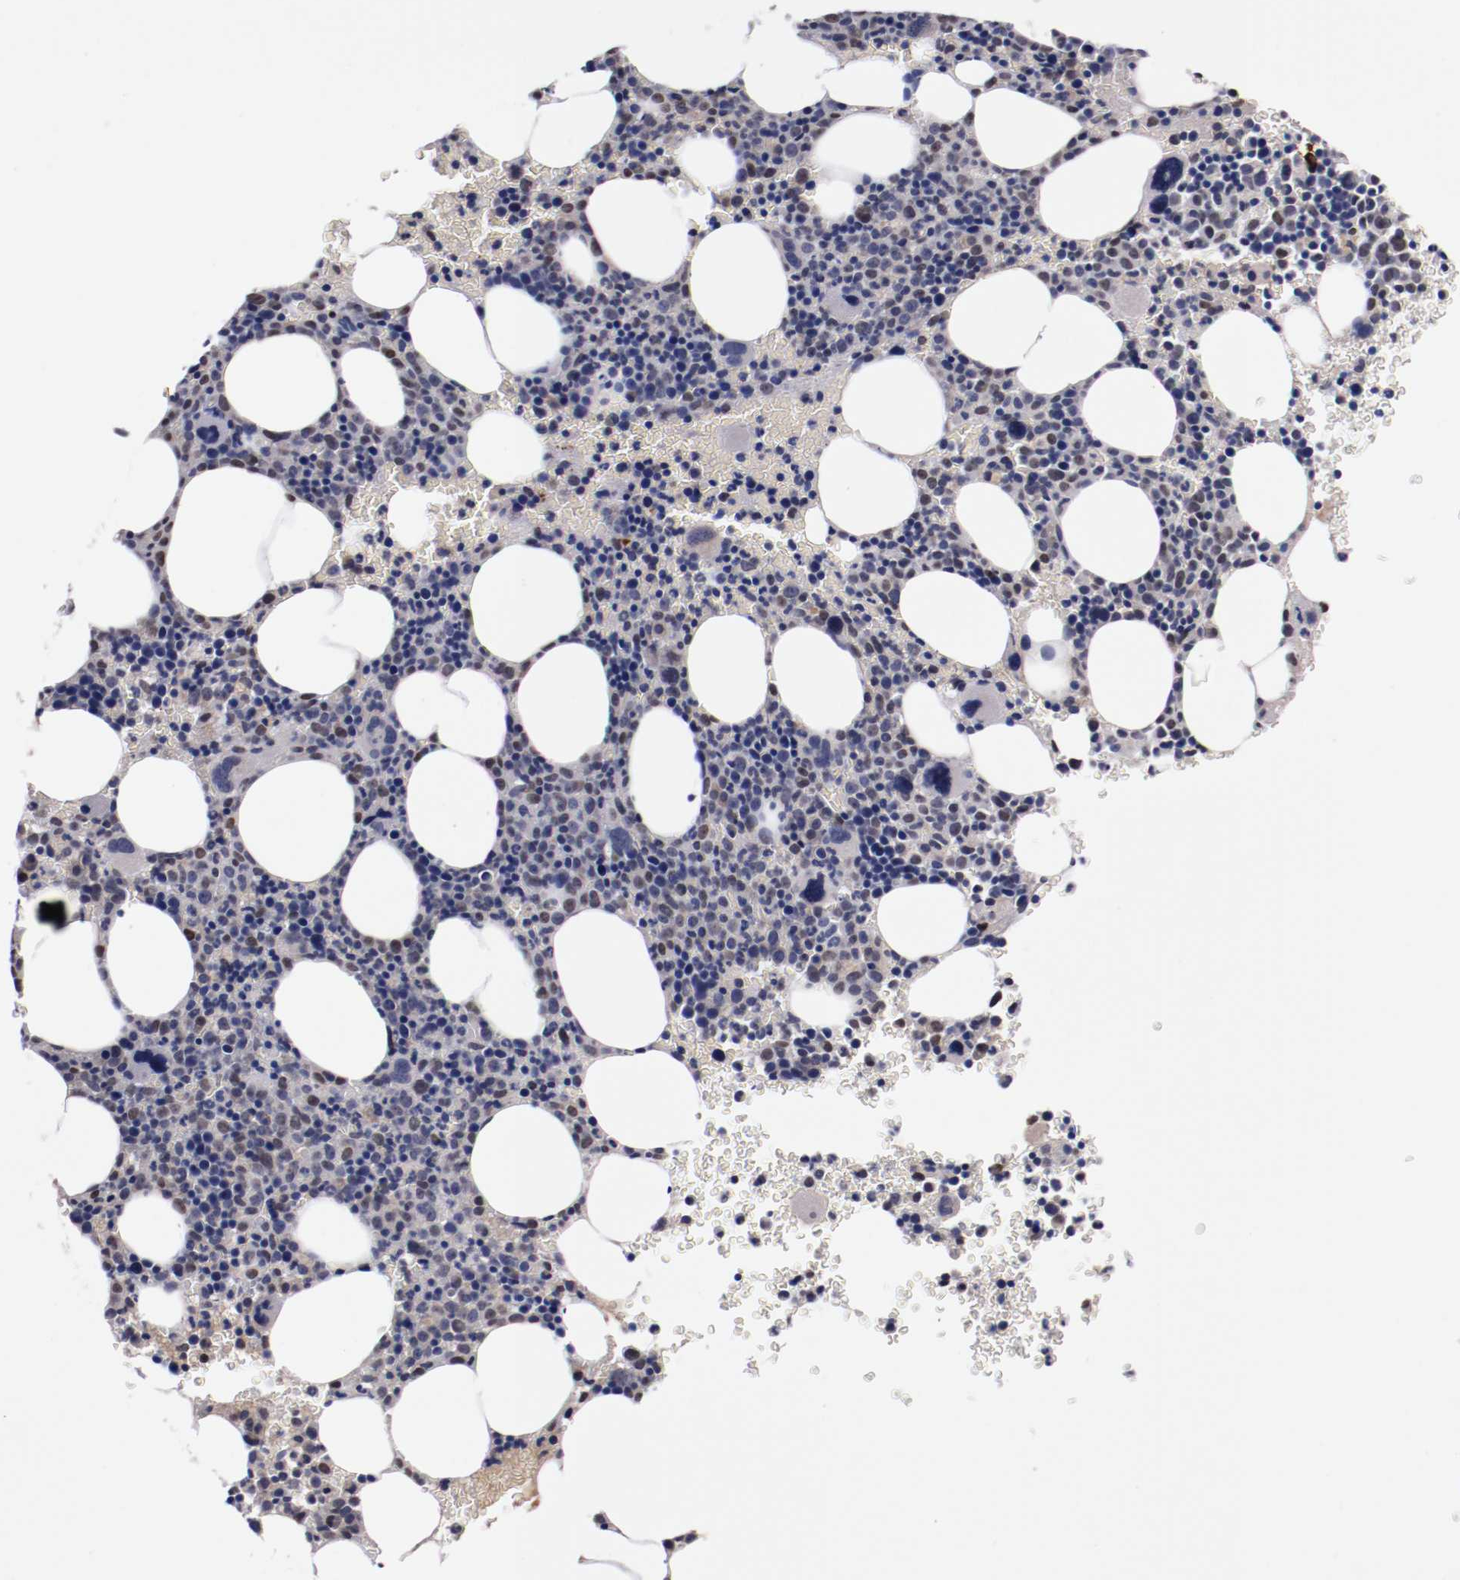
{"staining": {"intensity": "weak", "quantity": "<25%", "location": "cytoplasmic/membranous"}, "tissue": "bone marrow", "cell_type": "Hematopoietic cells", "image_type": "normal", "snomed": [{"axis": "morphology", "description": "Normal tissue, NOS"}, {"axis": "topography", "description": "Bone marrow"}], "caption": "This is an immunohistochemistry image of unremarkable human bone marrow. There is no expression in hematopoietic cells.", "gene": "FAM81A", "patient": {"sex": "male", "age": 68}}